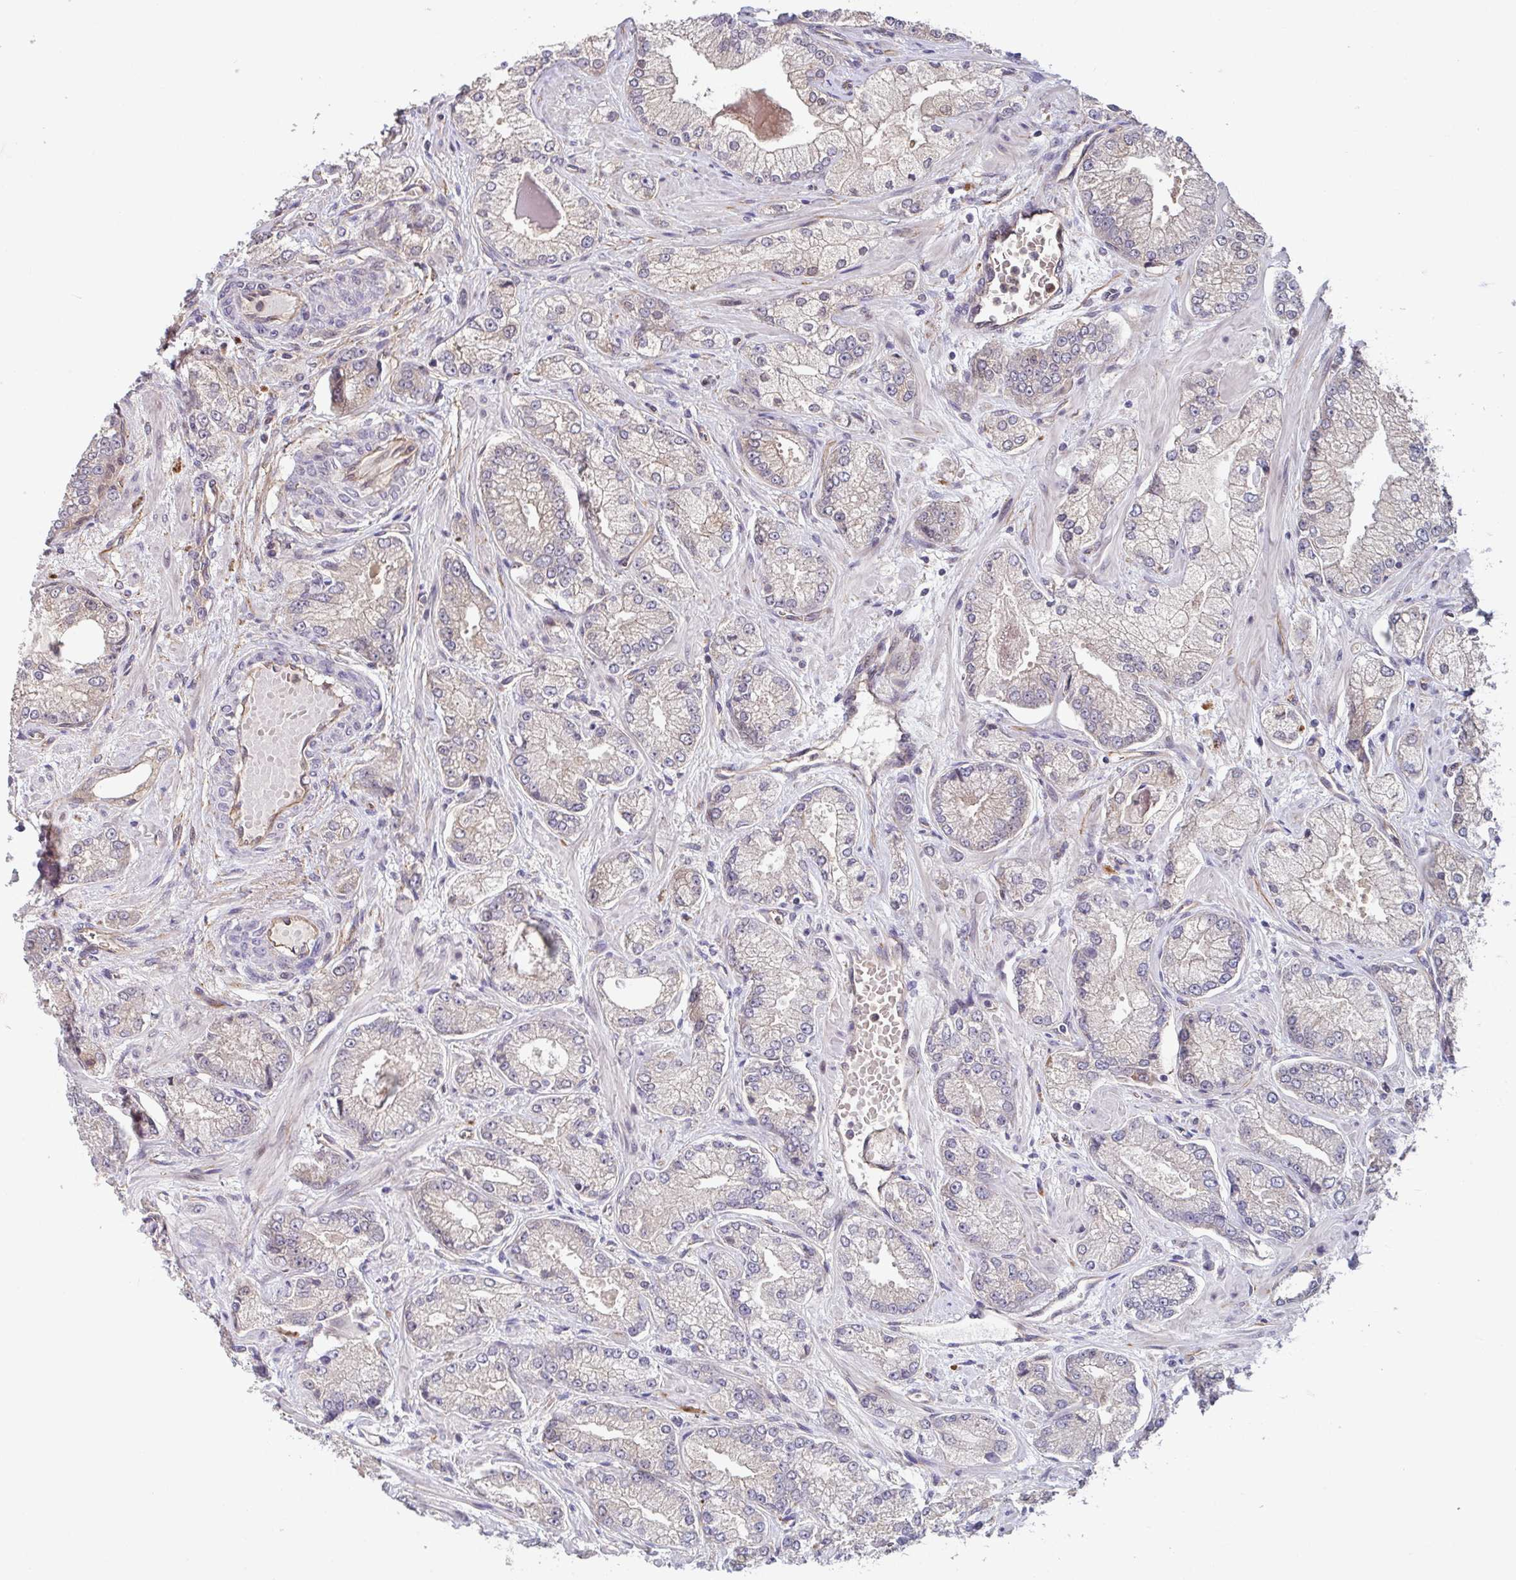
{"staining": {"intensity": "negative", "quantity": "none", "location": "none"}, "tissue": "prostate cancer", "cell_type": "Tumor cells", "image_type": "cancer", "snomed": [{"axis": "morphology", "description": "Normal tissue, NOS"}, {"axis": "morphology", "description": "Adenocarcinoma, High grade"}, {"axis": "topography", "description": "Prostate"}, {"axis": "topography", "description": "Peripheral nerve tissue"}], "caption": "This is an immunohistochemistry (IHC) photomicrograph of human prostate cancer (adenocarcinoma (high-grade)). There is no staining in tumor cells.", "gene": "STYXL1", "patient": {"sex": "male", "age": 68}}